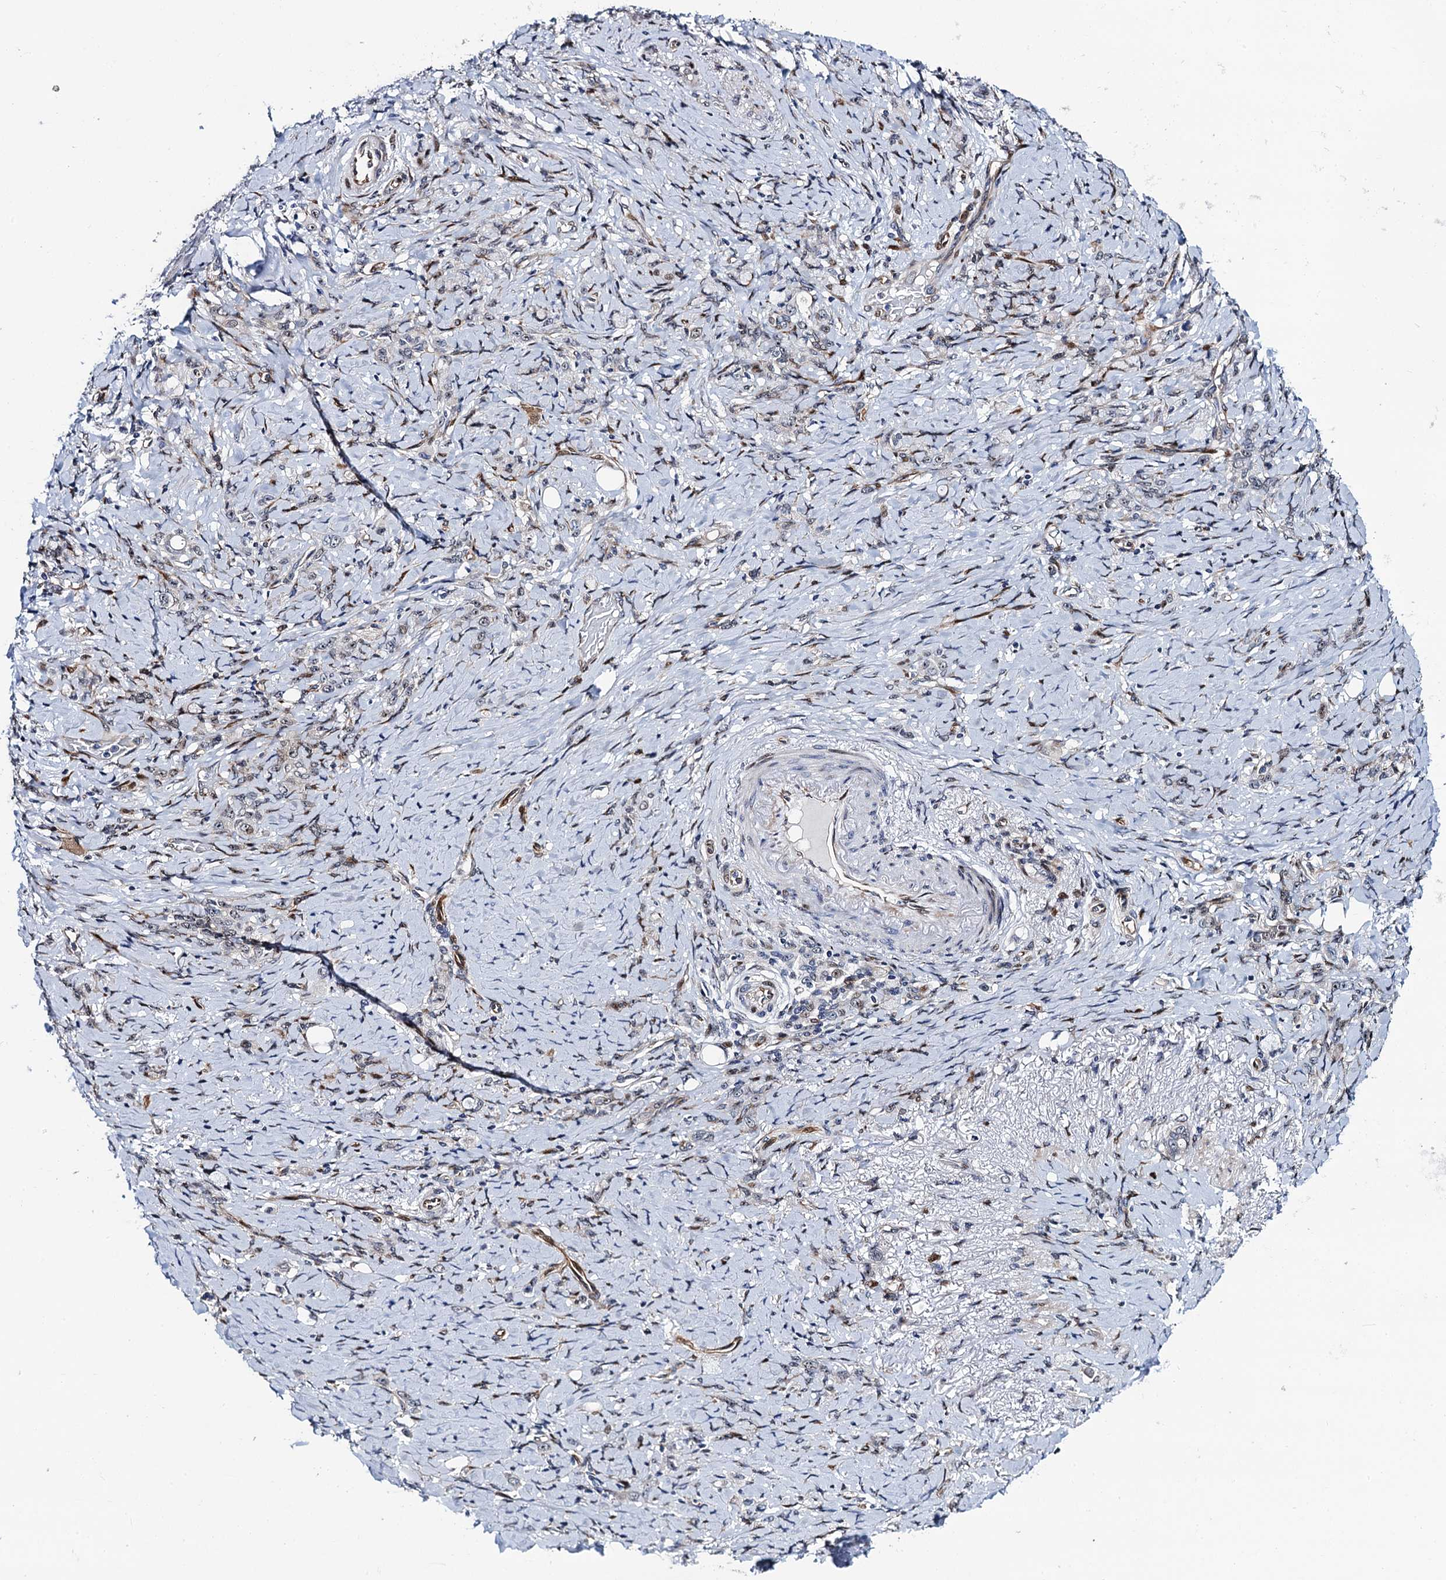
{"staining": {"intensity": "negative", "quantity": "none", "location": "none"}, "tissue": "stomach cancer", "cell_type": "Tumor cells", "image_type": "cancer", "snomed": [{"axis": "morphology", "description": "Adenocarcinoma, NOS"}, {"axis": "topography", "description": "Stomach"}], "caption": "Tumor cells are negative for brown protein staining in adenocarcinoma (stomach). (Brightfield microscopy of DAB (3,3'-diaminobenzidine) immunohistochemistry at high magnification).", "gene": "TRMT112", "patient": {"sex": "female", "age": 79}}